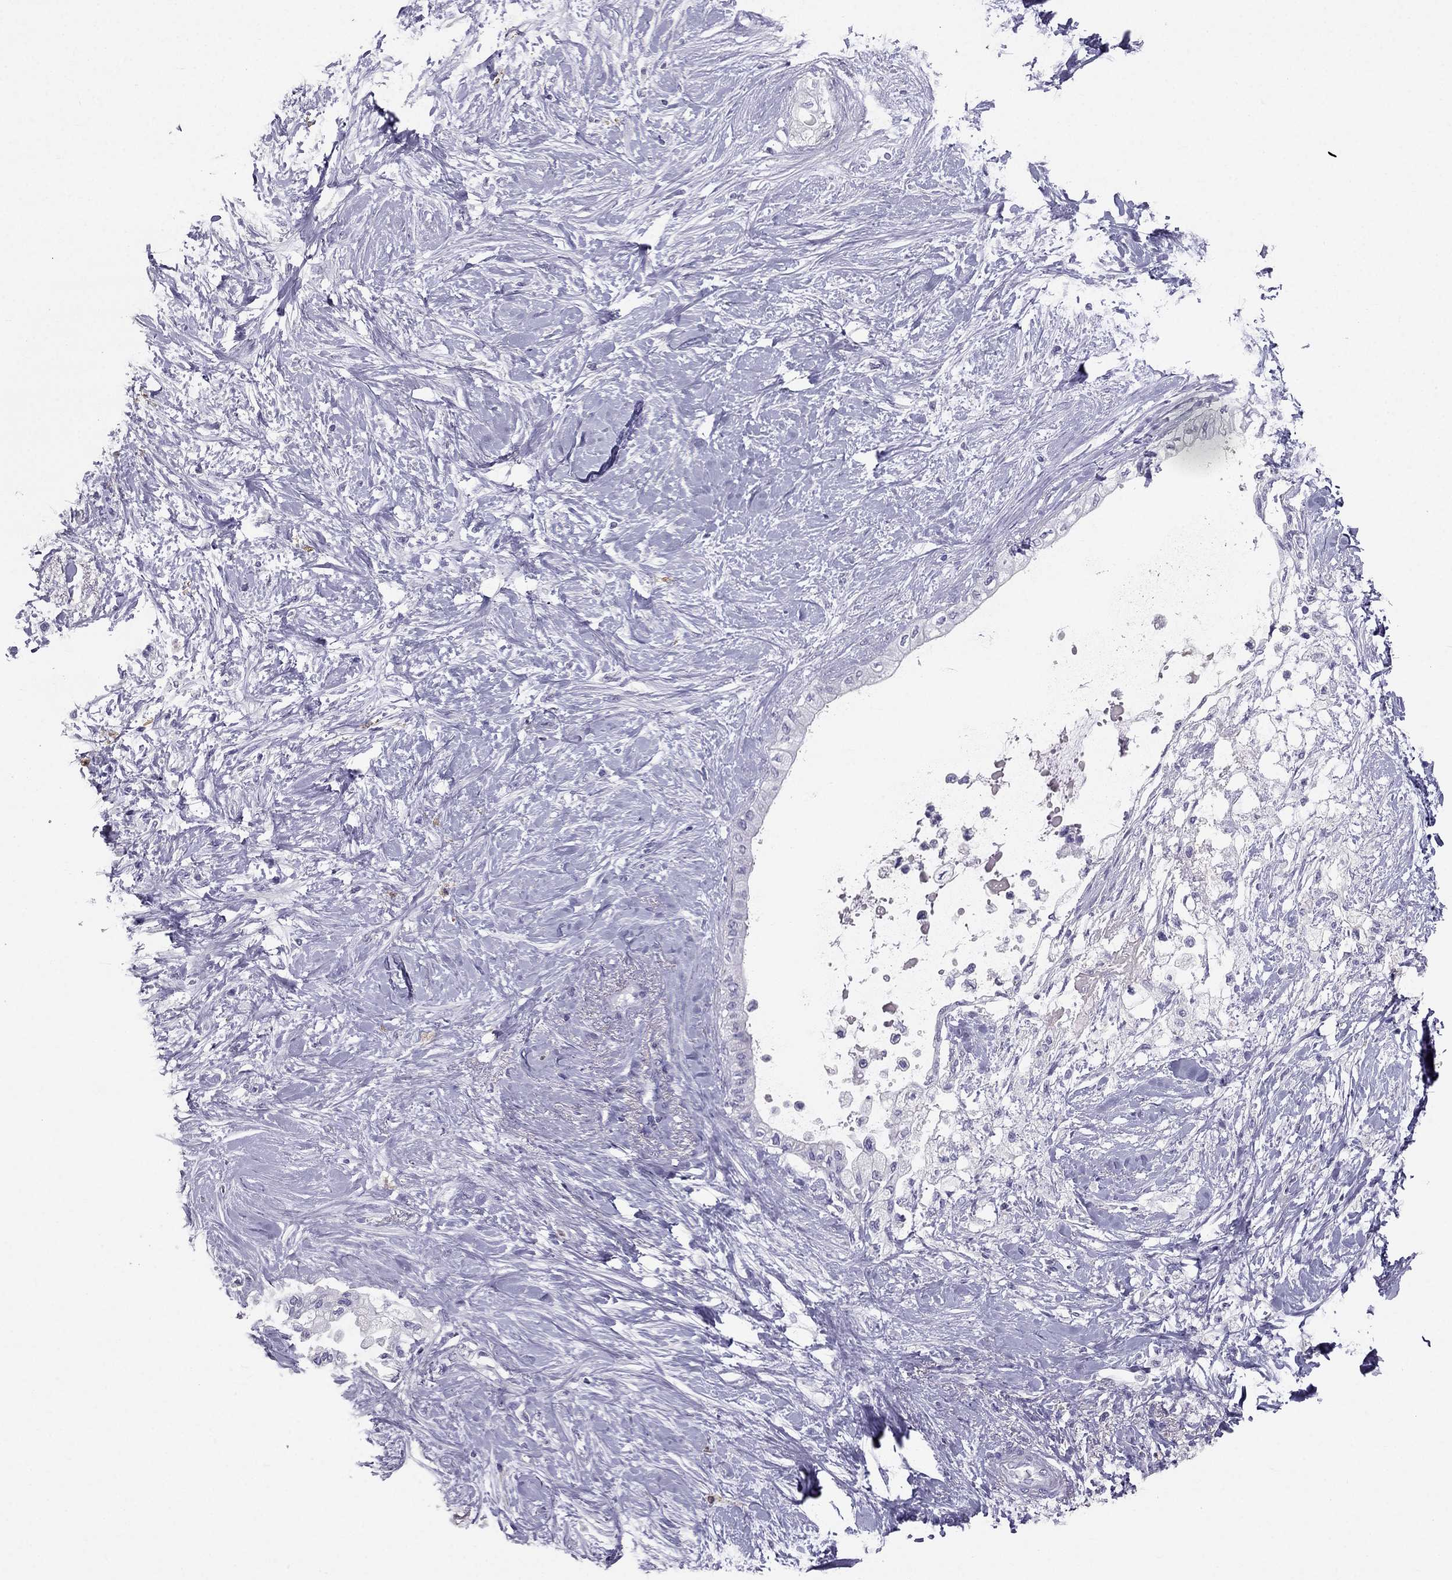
{"staining": {"intensity": "negative", "quantity": "none", "location": "none"}, "tissue": "pancreatic cancer", "cell_type": "Tumor cells", "image_type": "cancer", "snomed": [{"axis": "morphology", "description": "Normal tissue, NOS"}, {"axis": "morphology", "description": "Adenocarcinoma, NOS"}, {"axis": "topography", "description": "Pancreas"}, {"axis": "topography", "description": "Duodenum"}], "caption": "An immunohistochemistry (IHC) micrograph of pancreatic cancer (adenocarcinoma) is shown. There is no staining in tumor cells of pancreatic cancer (adenocarcinoma).", "gene": "LMTK3", "patient": {"sex": "female", "age": 60}}